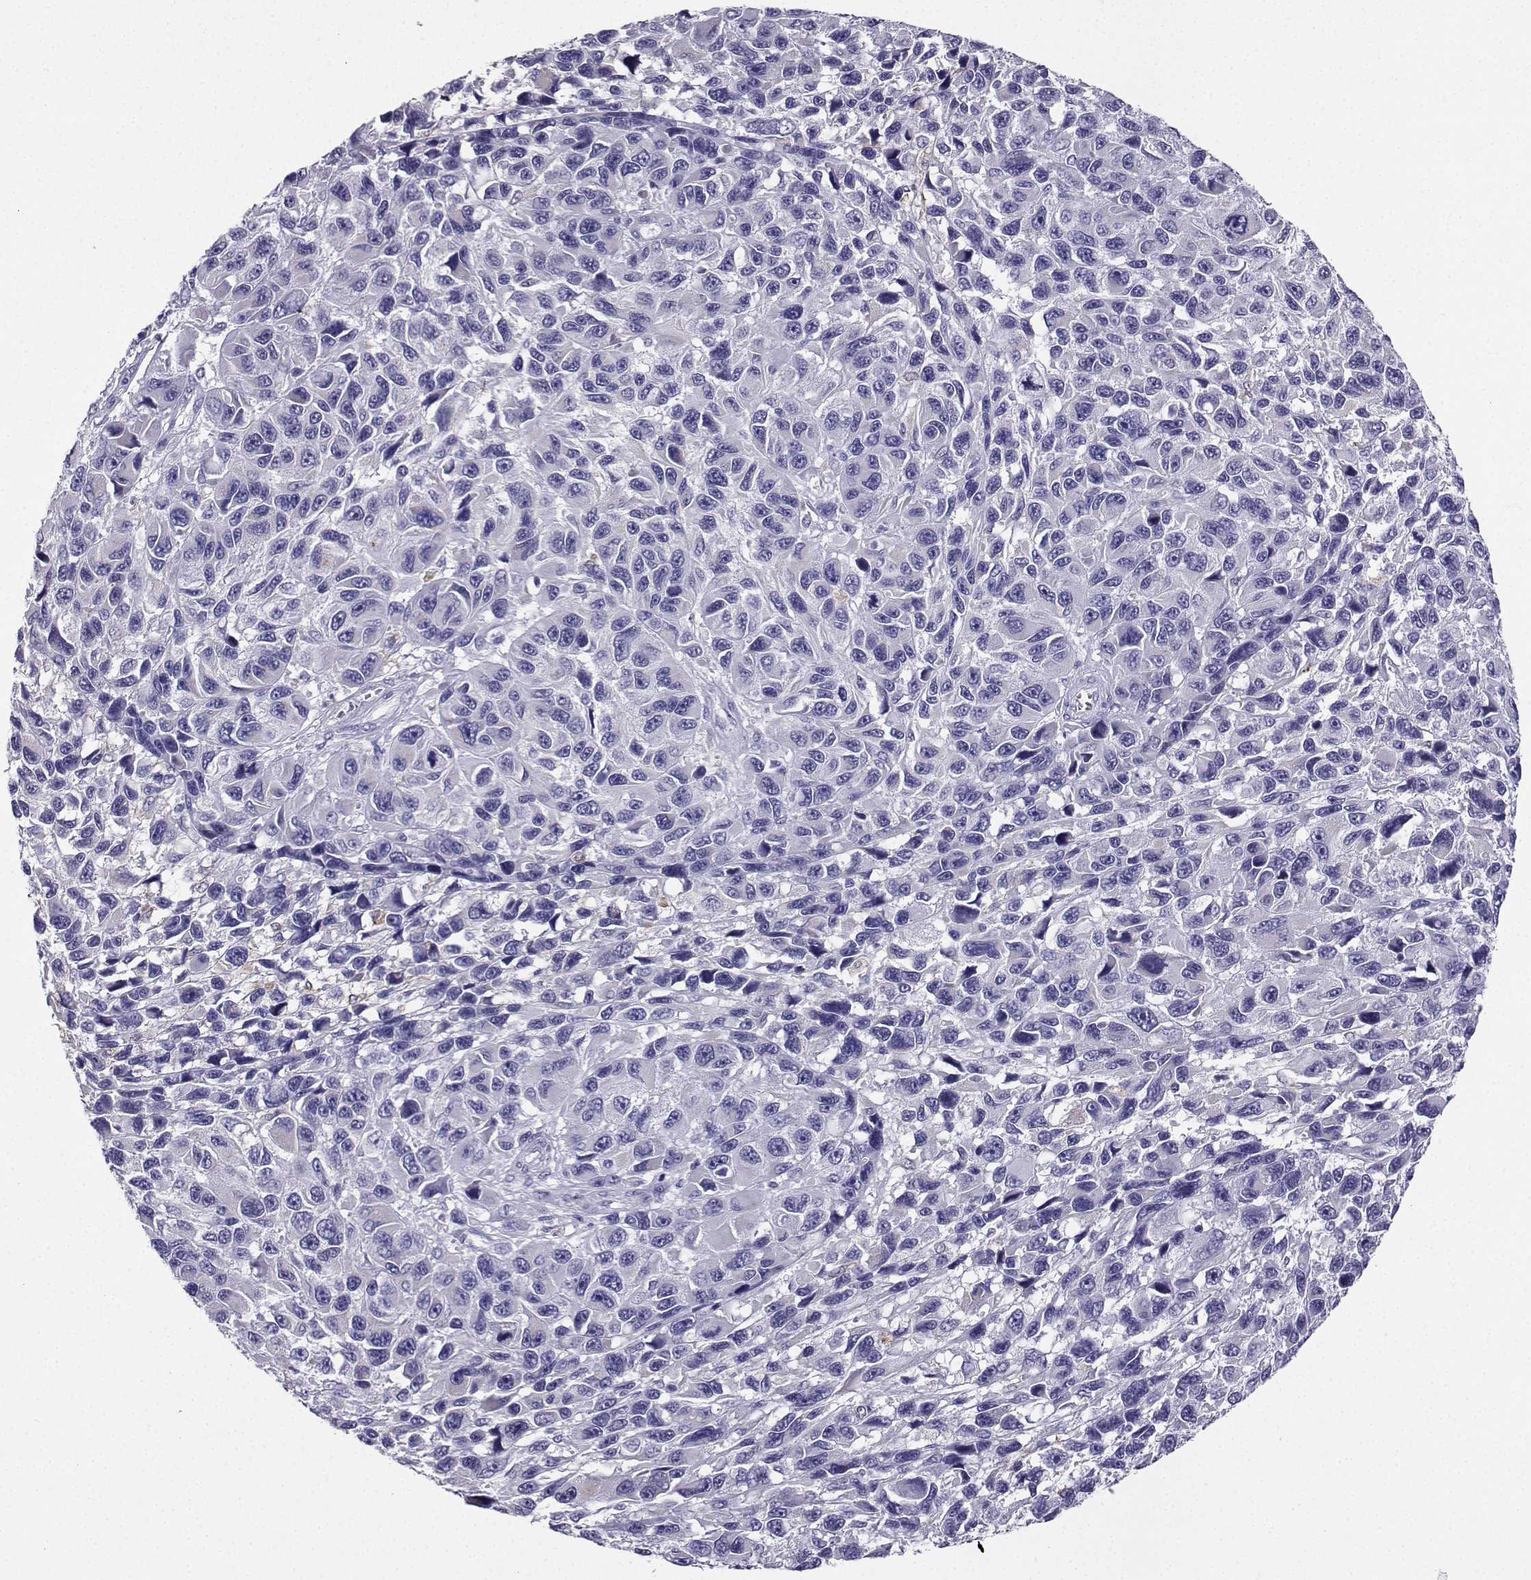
{"staining": {"intensity": "negative", "quantity": "none", "location": "none"}, "tissue": "melanoma", "cell_type": "Tumor cells", "image_type": "cancer", "snomed": [{"axis": "morphology", "description": "Malignant melanoma, NOS"}, {"axis": "topography", "description": "Skin"}], "caption": "This micrograph is of melanoma stained with immunohistochemistry to label a protein in brown with the nuclei are counter-stained blue. There is no staining in tumor cells.", "gene": "LINGO1", "patient": {"sex": "male", "age": 53}}